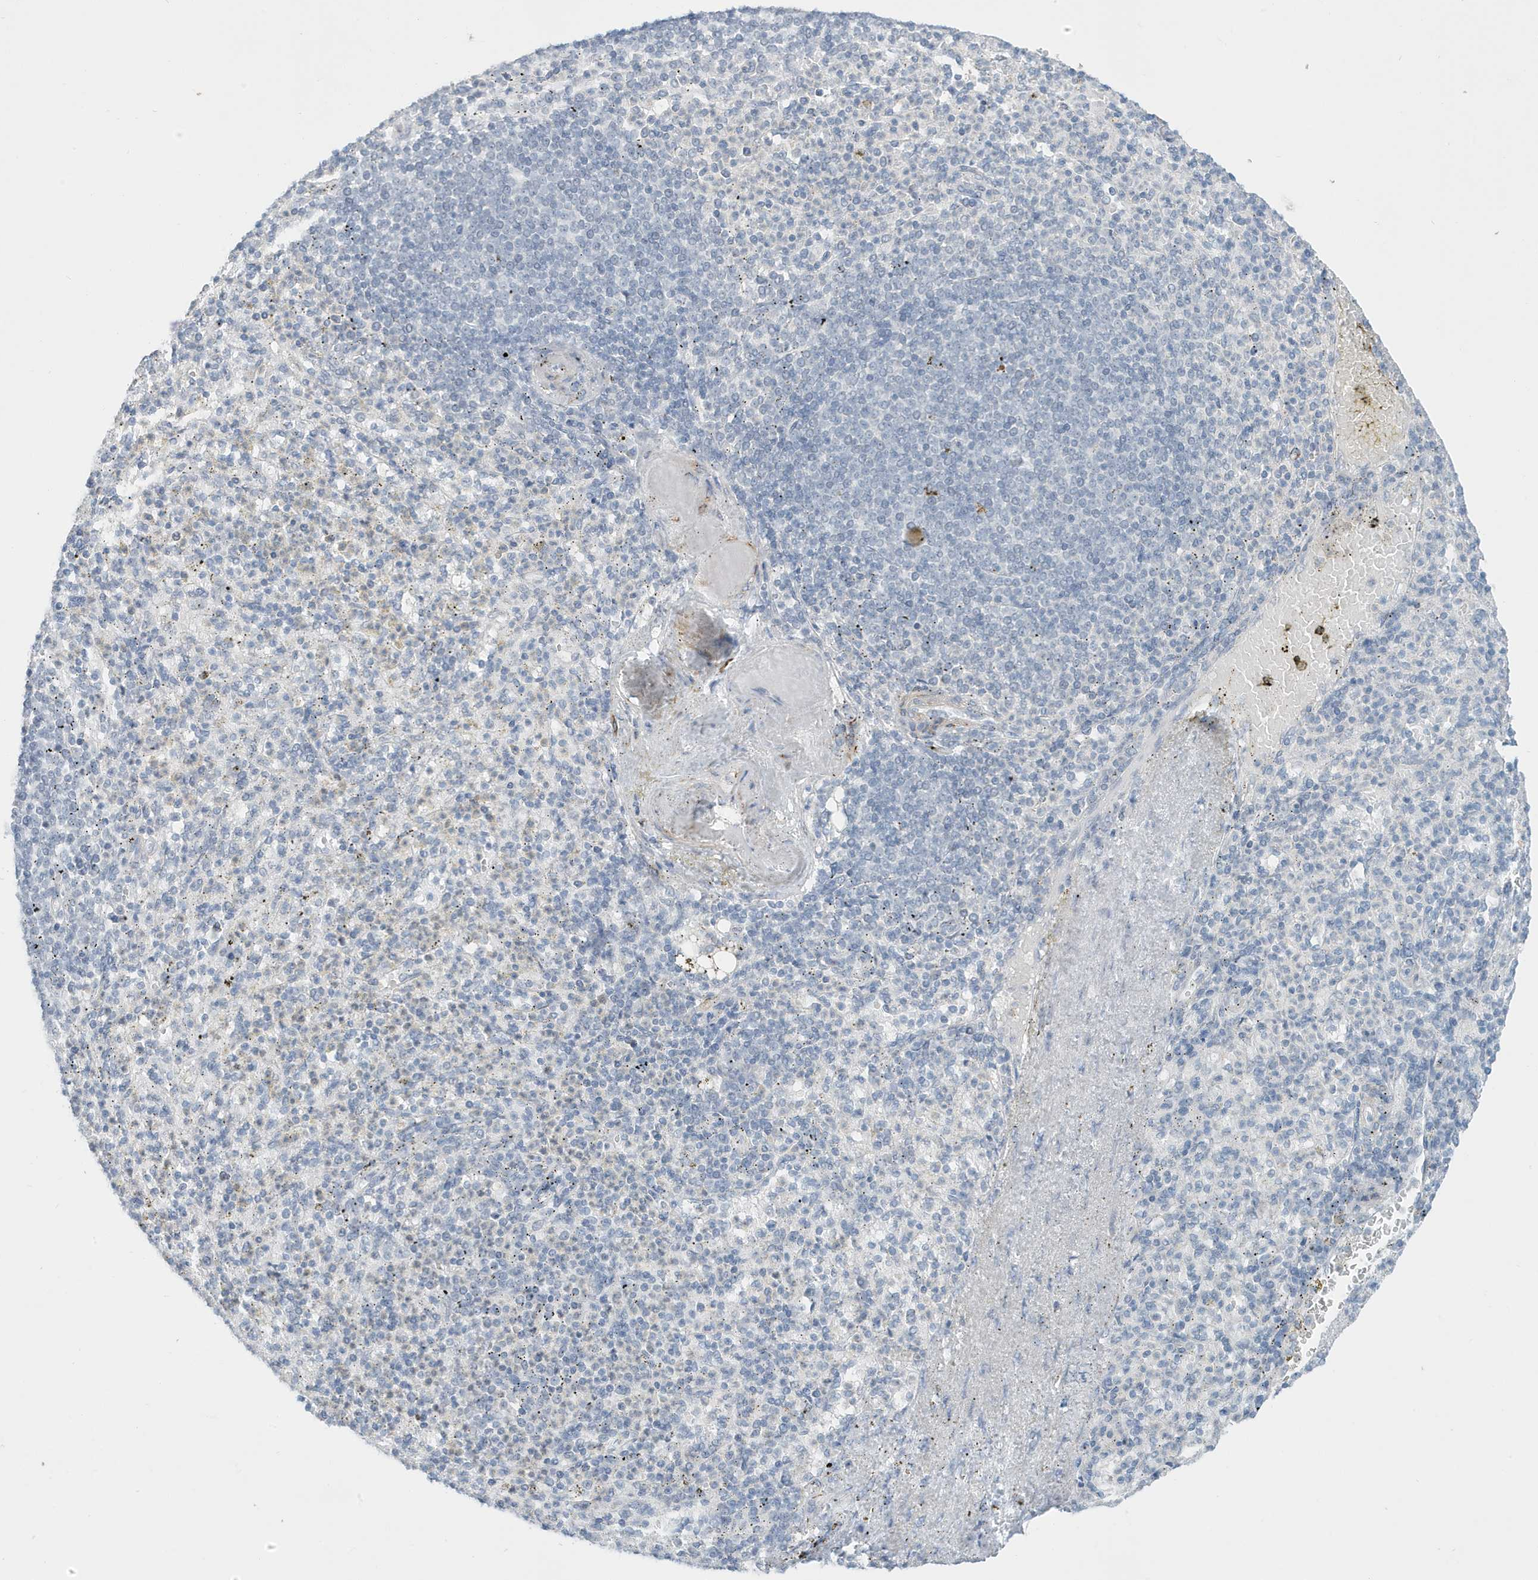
{"staining": {"intensity": "negative", "quantity": "none", "location": "none"}, "tissue": "spleen", "cell_type": "Cells in red pulp", "image_type": "normal", "snomed": [{"axis": "morphology", "description": "Normal tissue, NOS"}, {"axis": "topography", "description": "Spleen"}], "caption": "Protein analysis of benign spleen displays no significant positivity in cells in red pulp.", "gene": "PERM1", "patient": {"sex": "female", "age": 74}}